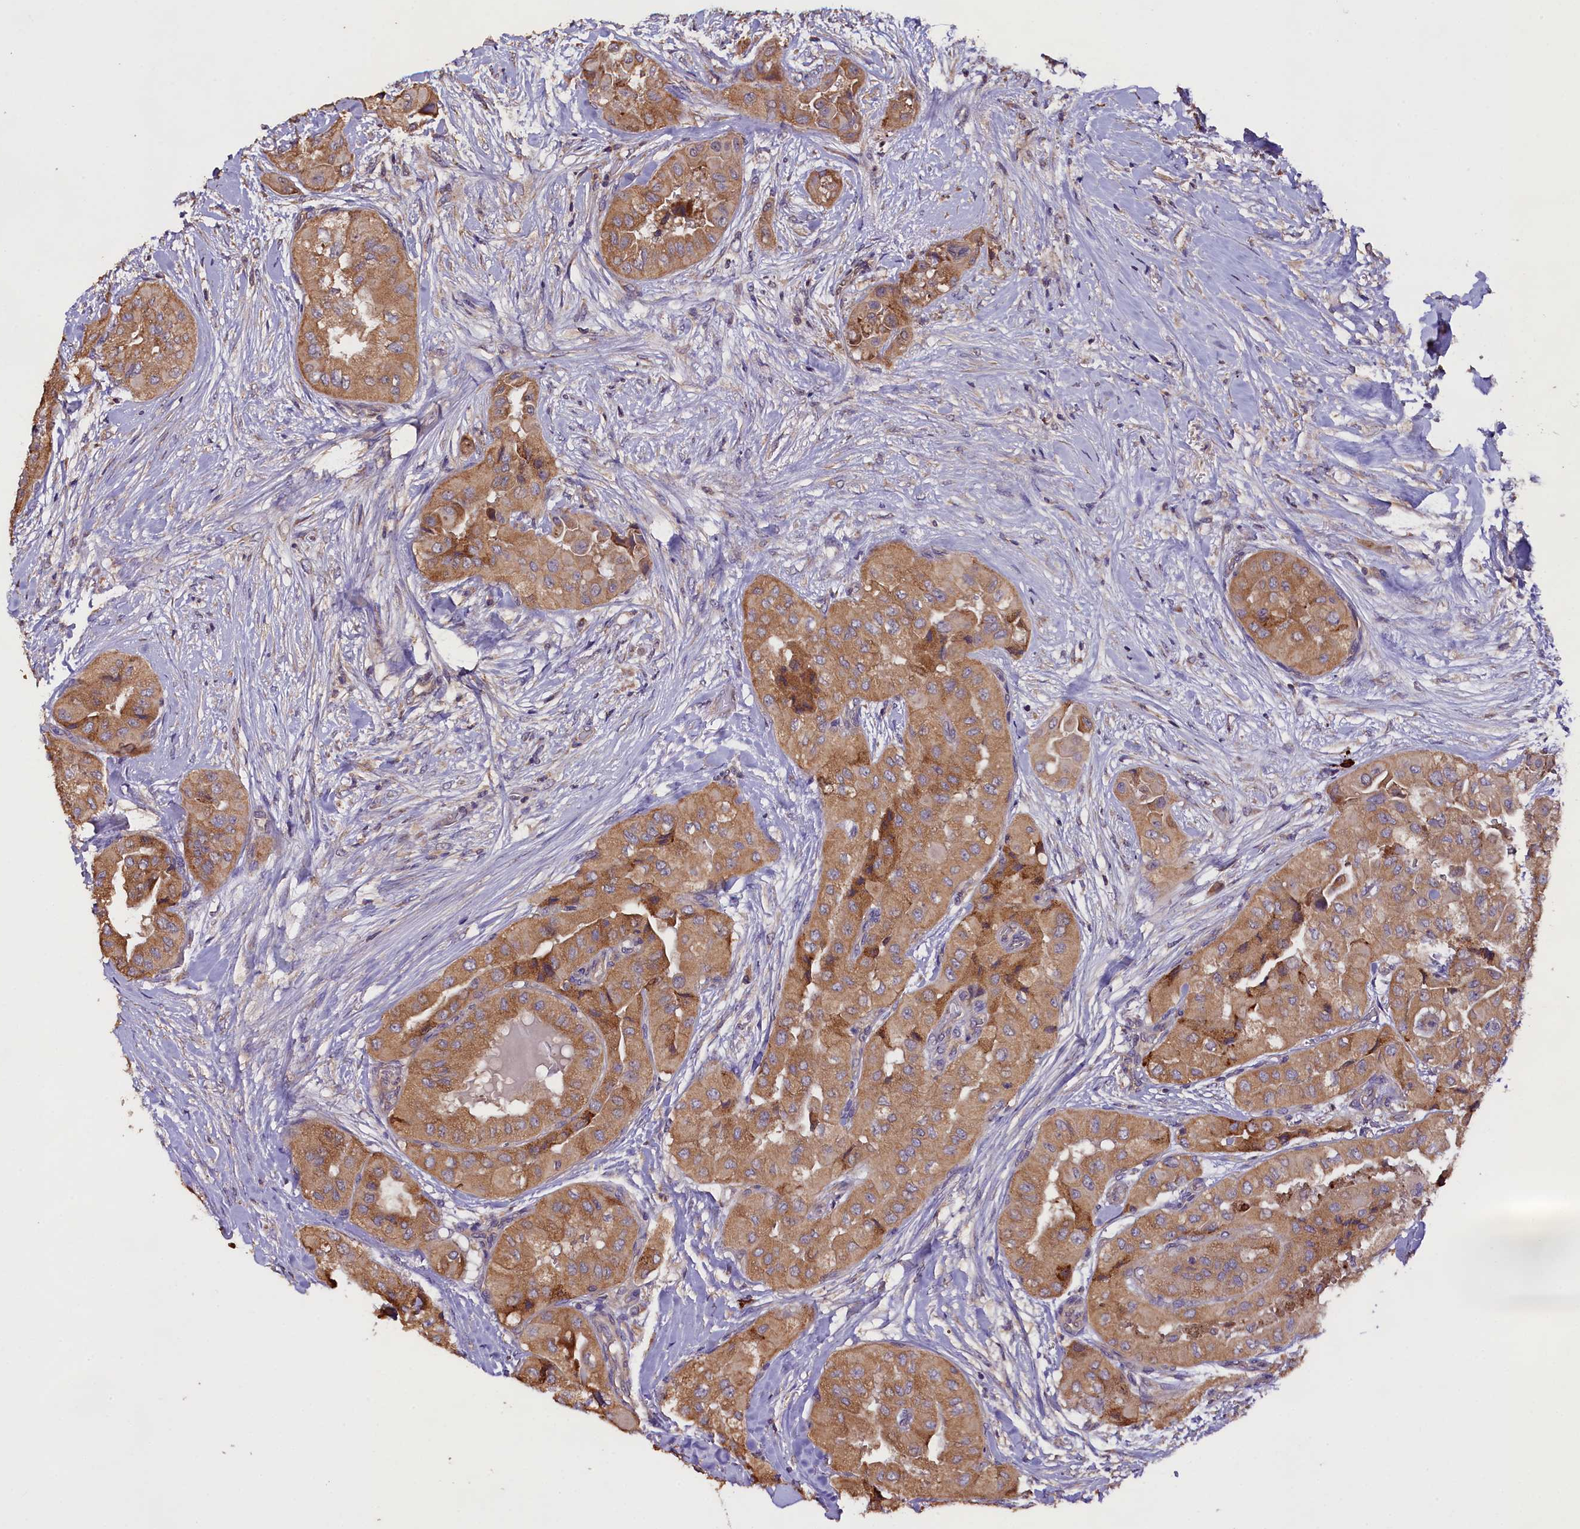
{"staining": {"intensity": "moderate", "quantity": ">75%", "location": "cytoplasmic/membranous"}, "tissue": "thyroid cancer", "cell_type": "Tumor cells", "image_type": "cancer", "snomed": [{"axis": "morphology", "description": "Normal tissue, NOS"}, {"axis": "morphology", "description": "Papillary adenocarcinoma, NOS"}, {"axis": "topography", "description": "Thyroid gland"}], "caption": "Approximately >75% of tumor cells in thyroid papillary adenocarcinoma display moderate cytoplasmic/membranous protein positivity as visualized by brown immunohistochemical staining.", "gene": "ENKD1", "patient": {"sex": "female", "age": 59}}